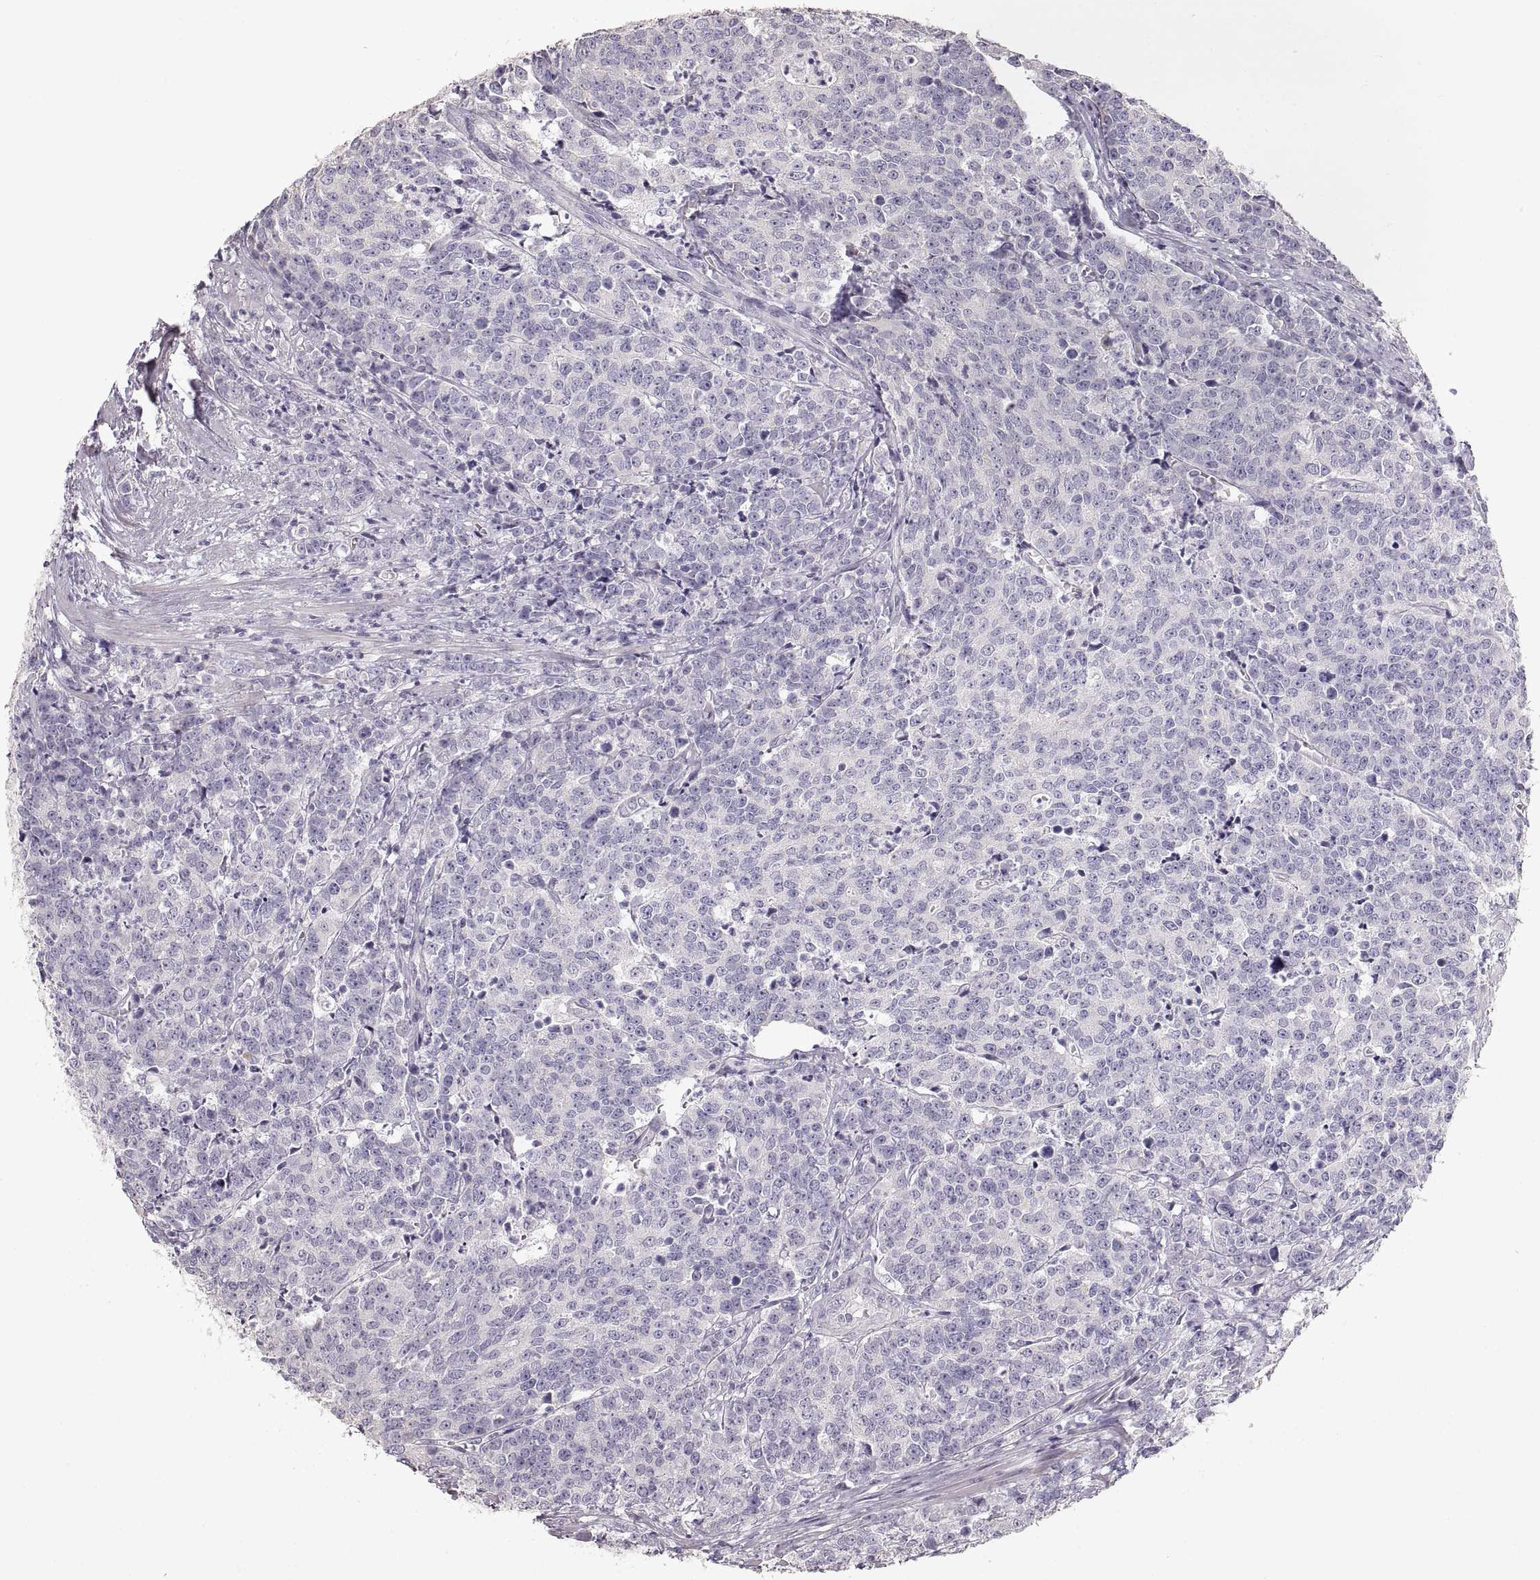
{"staining": {"intensity": "negative", "quantity": "none", "location": "none"}, "tissue": "prostate cancer", "cell_type": "Tumor cells", "image_type": "cancer", "snomed": [{"axis": "morphology", "description": "Adenocarcinoma, NOS"}, {"axis": "topography", "description": "Prostate"}], "caption": "The micrograph exhibits no staining of tumor cells in prostate cancer.", "gene": "ZP3", "patient": {"sex": "male", "age": 67}}